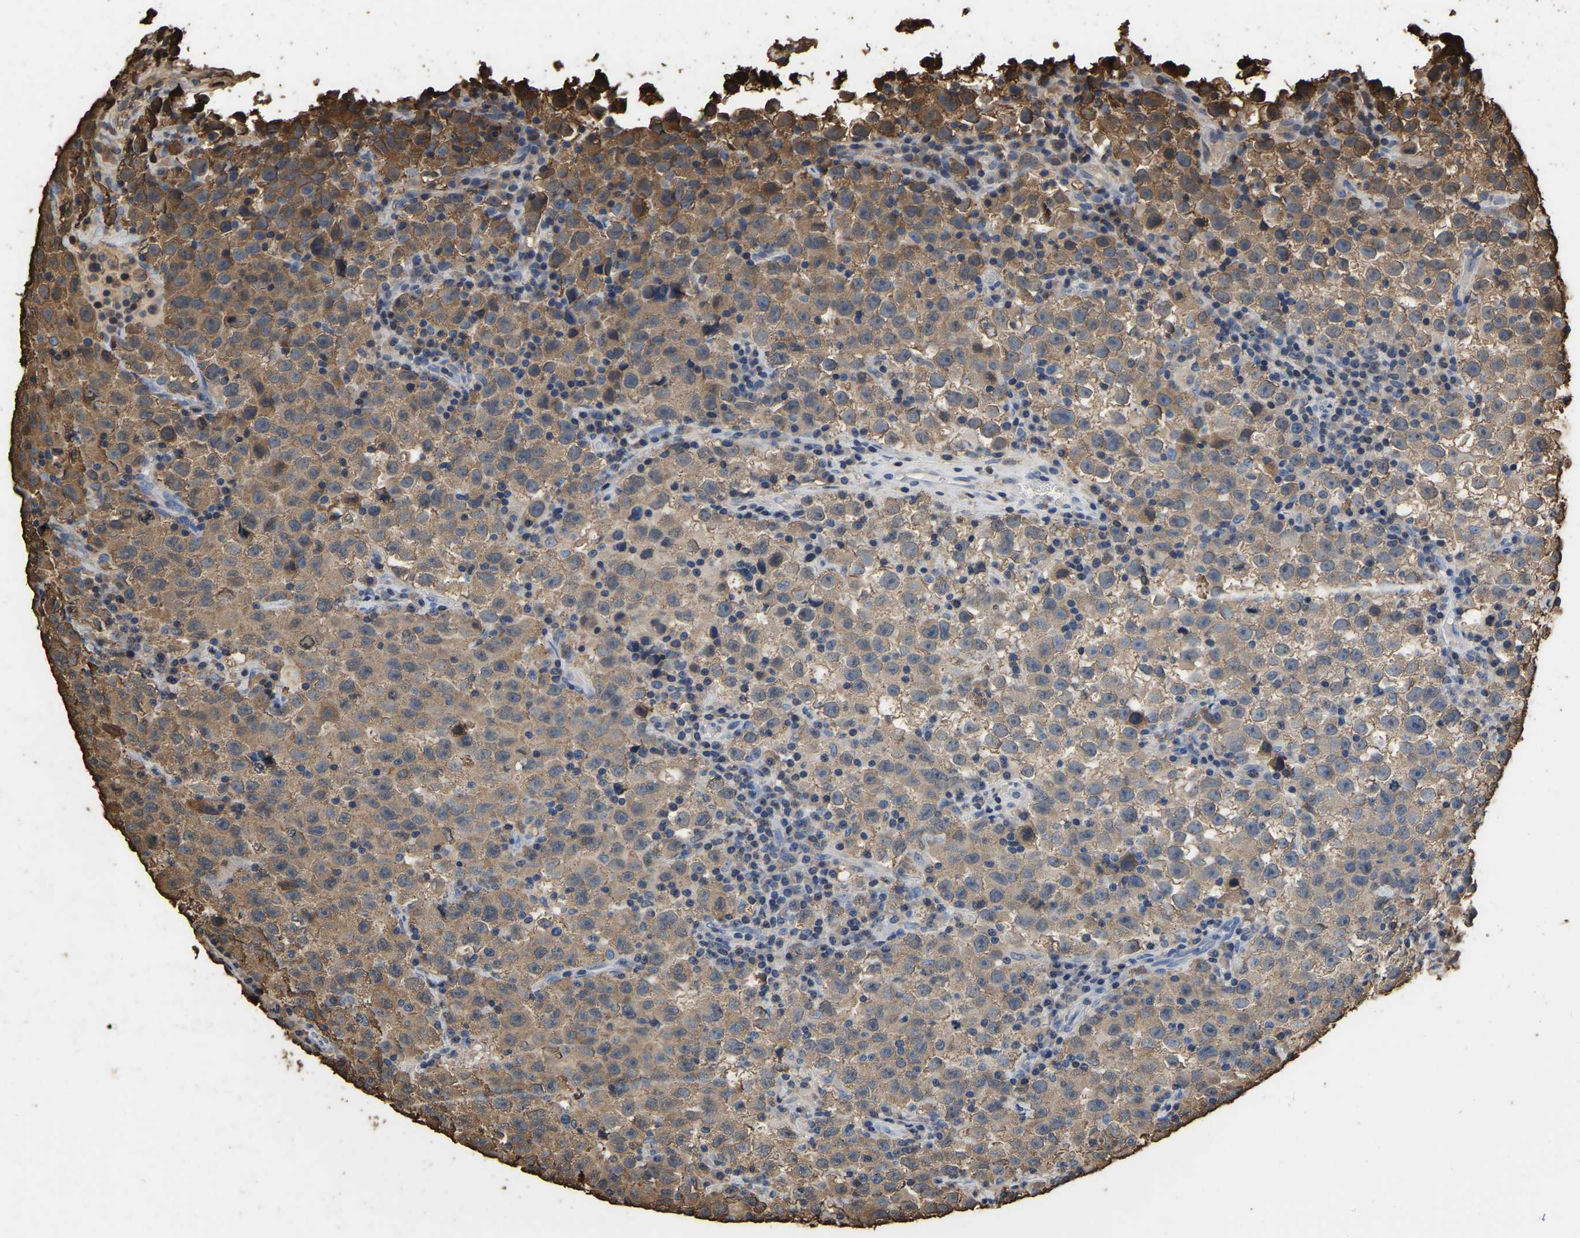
{"staining": {"intensity": "moderate", "quantity": ">75%", "location": "cytoplasmic/membranous"}, "tissue": "testis cancer", "cell_type": "Tumor cells", "image_type": "cancer", "snomed": [{"axis": "morphology", "description": "Seminoma, NOS"}, {"axis": "topography", "description": "Testis"}], "caption": "This image shows immunohistochemistry (IHC) staining of human testis cancer (seminoma), with medium moderate cytoplasmic/membranous positivity in about >75% of tumor cells.", "gene": "LDHB", "patient": {"sex": "male", "age": 22}}